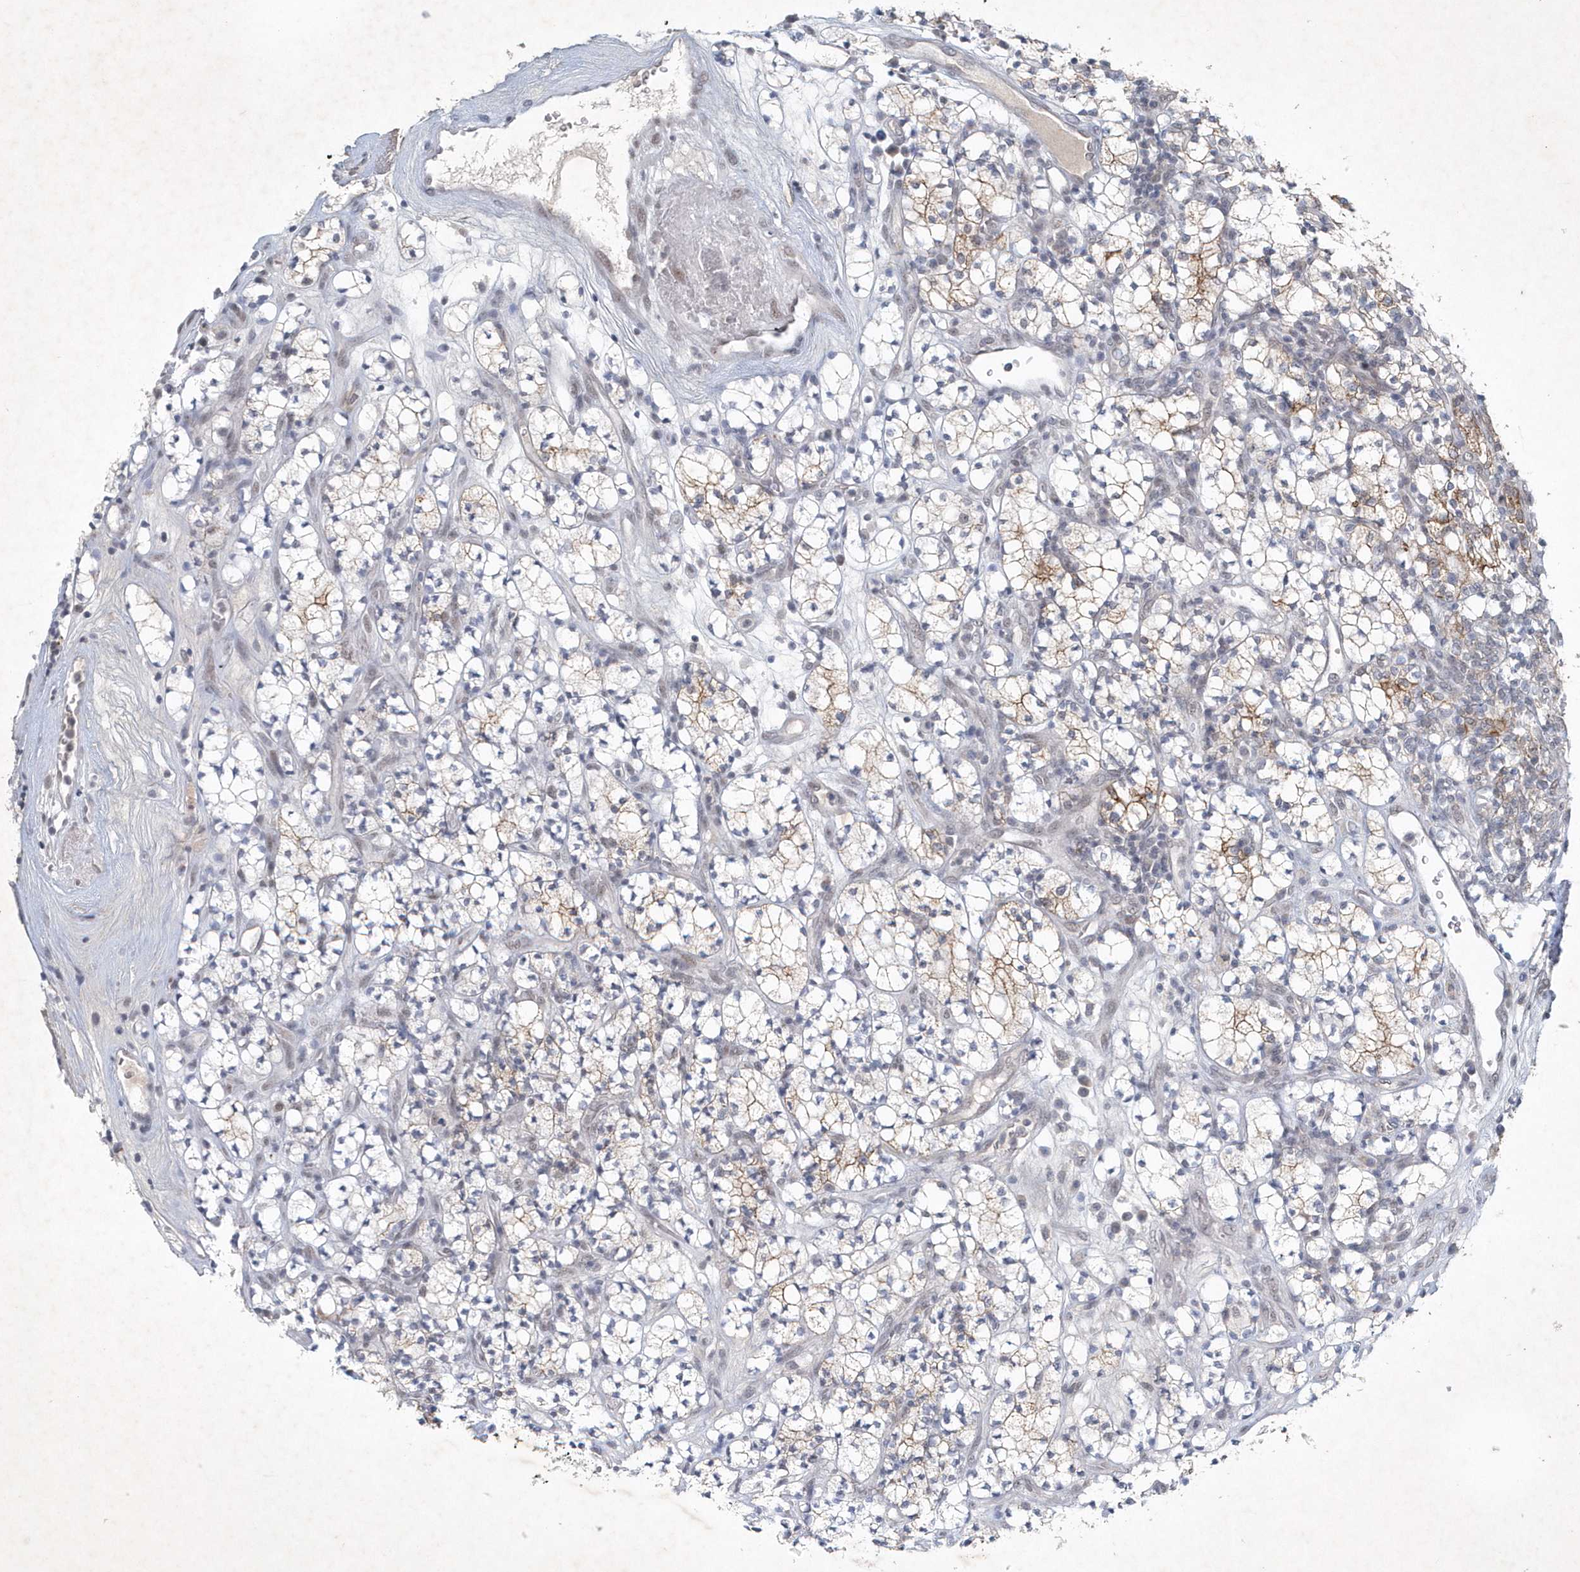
{"staining": {"intensity": "moderate", "quantity": "<25%", "location": "cytoplasmic/membranous"}, "tissue": "renal cancer", "cell_type": "Tumor cells", "image_type": "cancer", "snomed": [{"axis": "morphology", "description": "Adenocarcinoma, NOS"}, {"axis": "topography", "description": "Kidney"}], "caption": "Immunohistochemistry (IHC) photomicrograph of neoplastic tissue: renal cancer (adenocarcinoma) stained using IHC shows low levels of moderate protein expression localized specifically in the cytoplasmic/membranous of tumor cells, appearing as a cytoplasmic/membranous brown color.", "gene": "ZBTB9", "patient": {"sex": "male", "age": 77}}